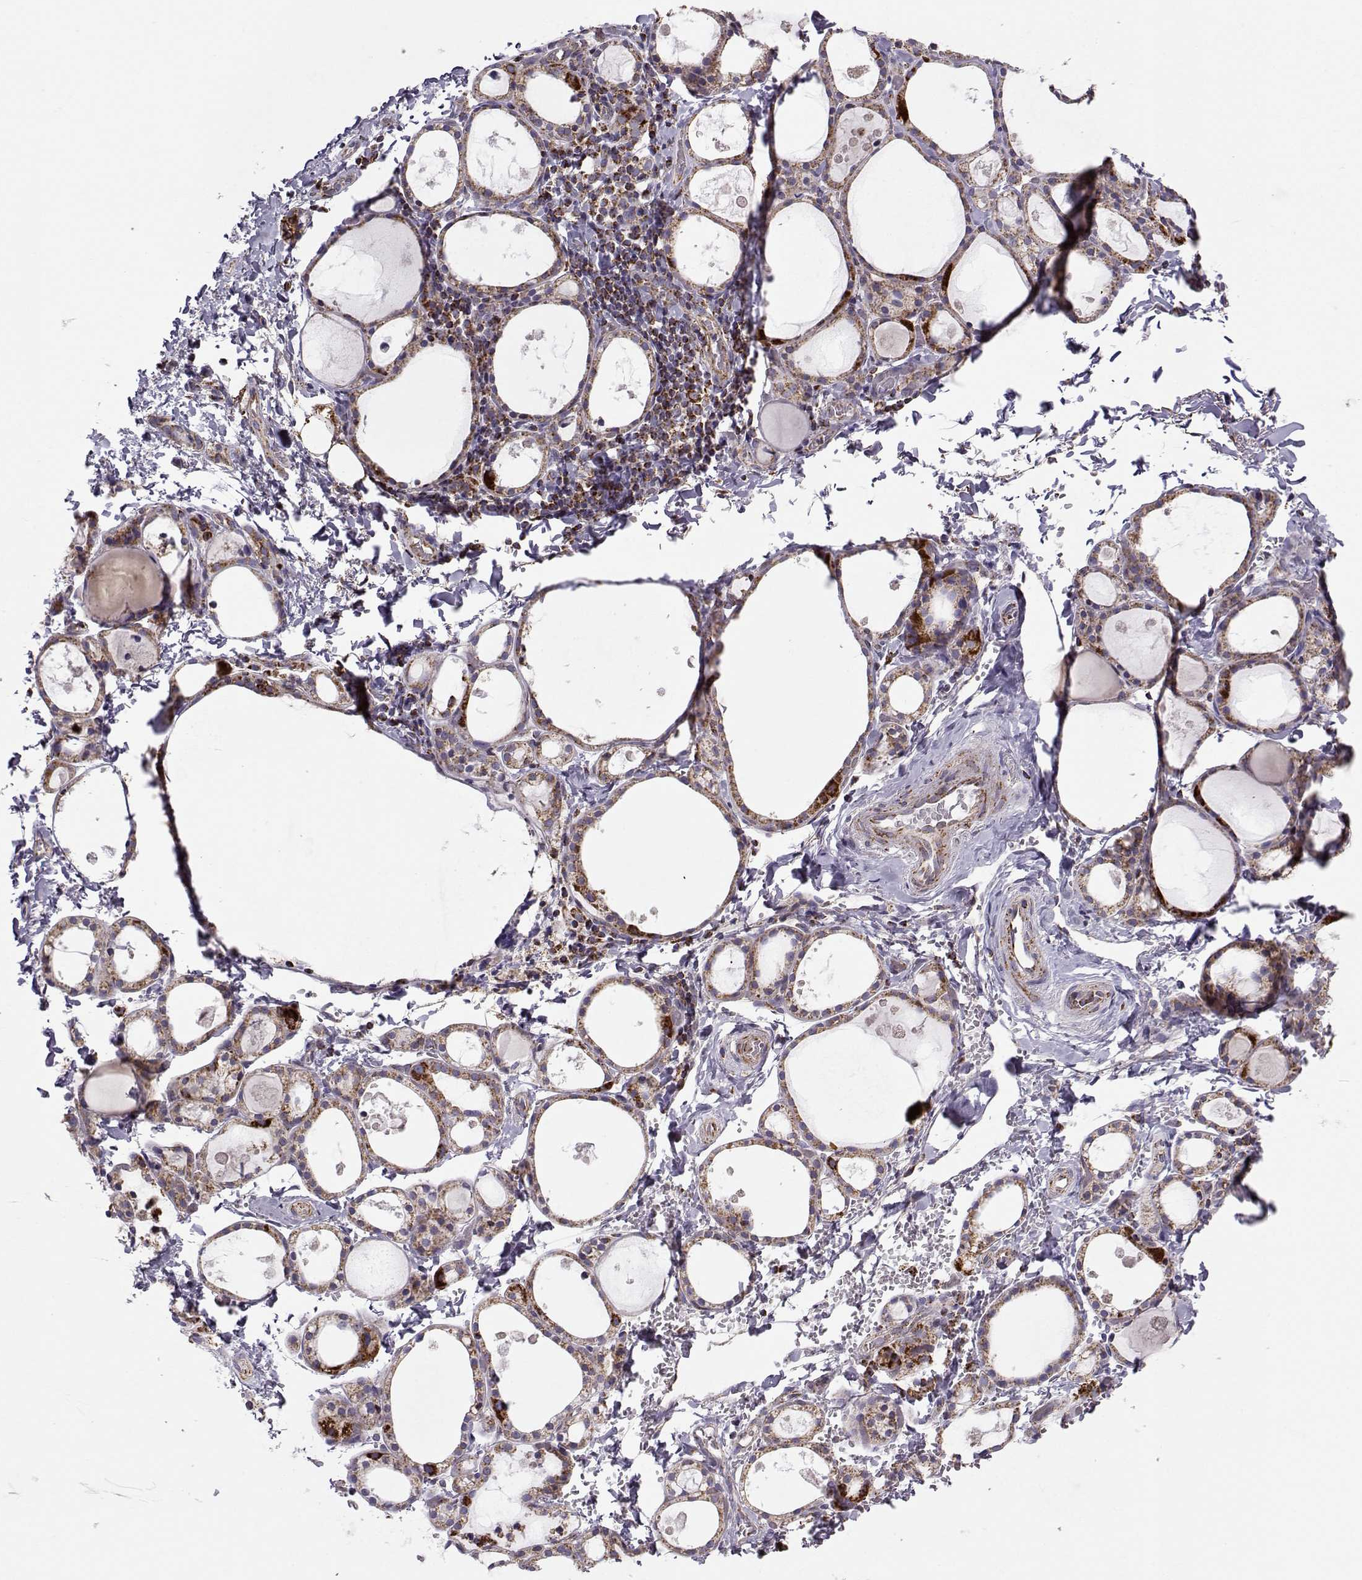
{"staining": {"intensity": "moderate", "quantity": "25%-75%", "location": "cytoplasmic/membranous"}, "tissue": "thyroid gland", "cell_type": "Glandular cells", "image_type": "normal", "snomed": [{"axis": "morphology", "description": "Normal tissue, NOS"}, {"axis": "topography", "description": "Thyroid gland"}], "caption": "This is a photomicrograph of immunohistochemistry staining of normal thyroid gland, which shows moderate positivity in the cytoplasmic/membranous of glandular cells.", "gene": "NECAB3", "patient": {"sex": "male", "age": 68}}